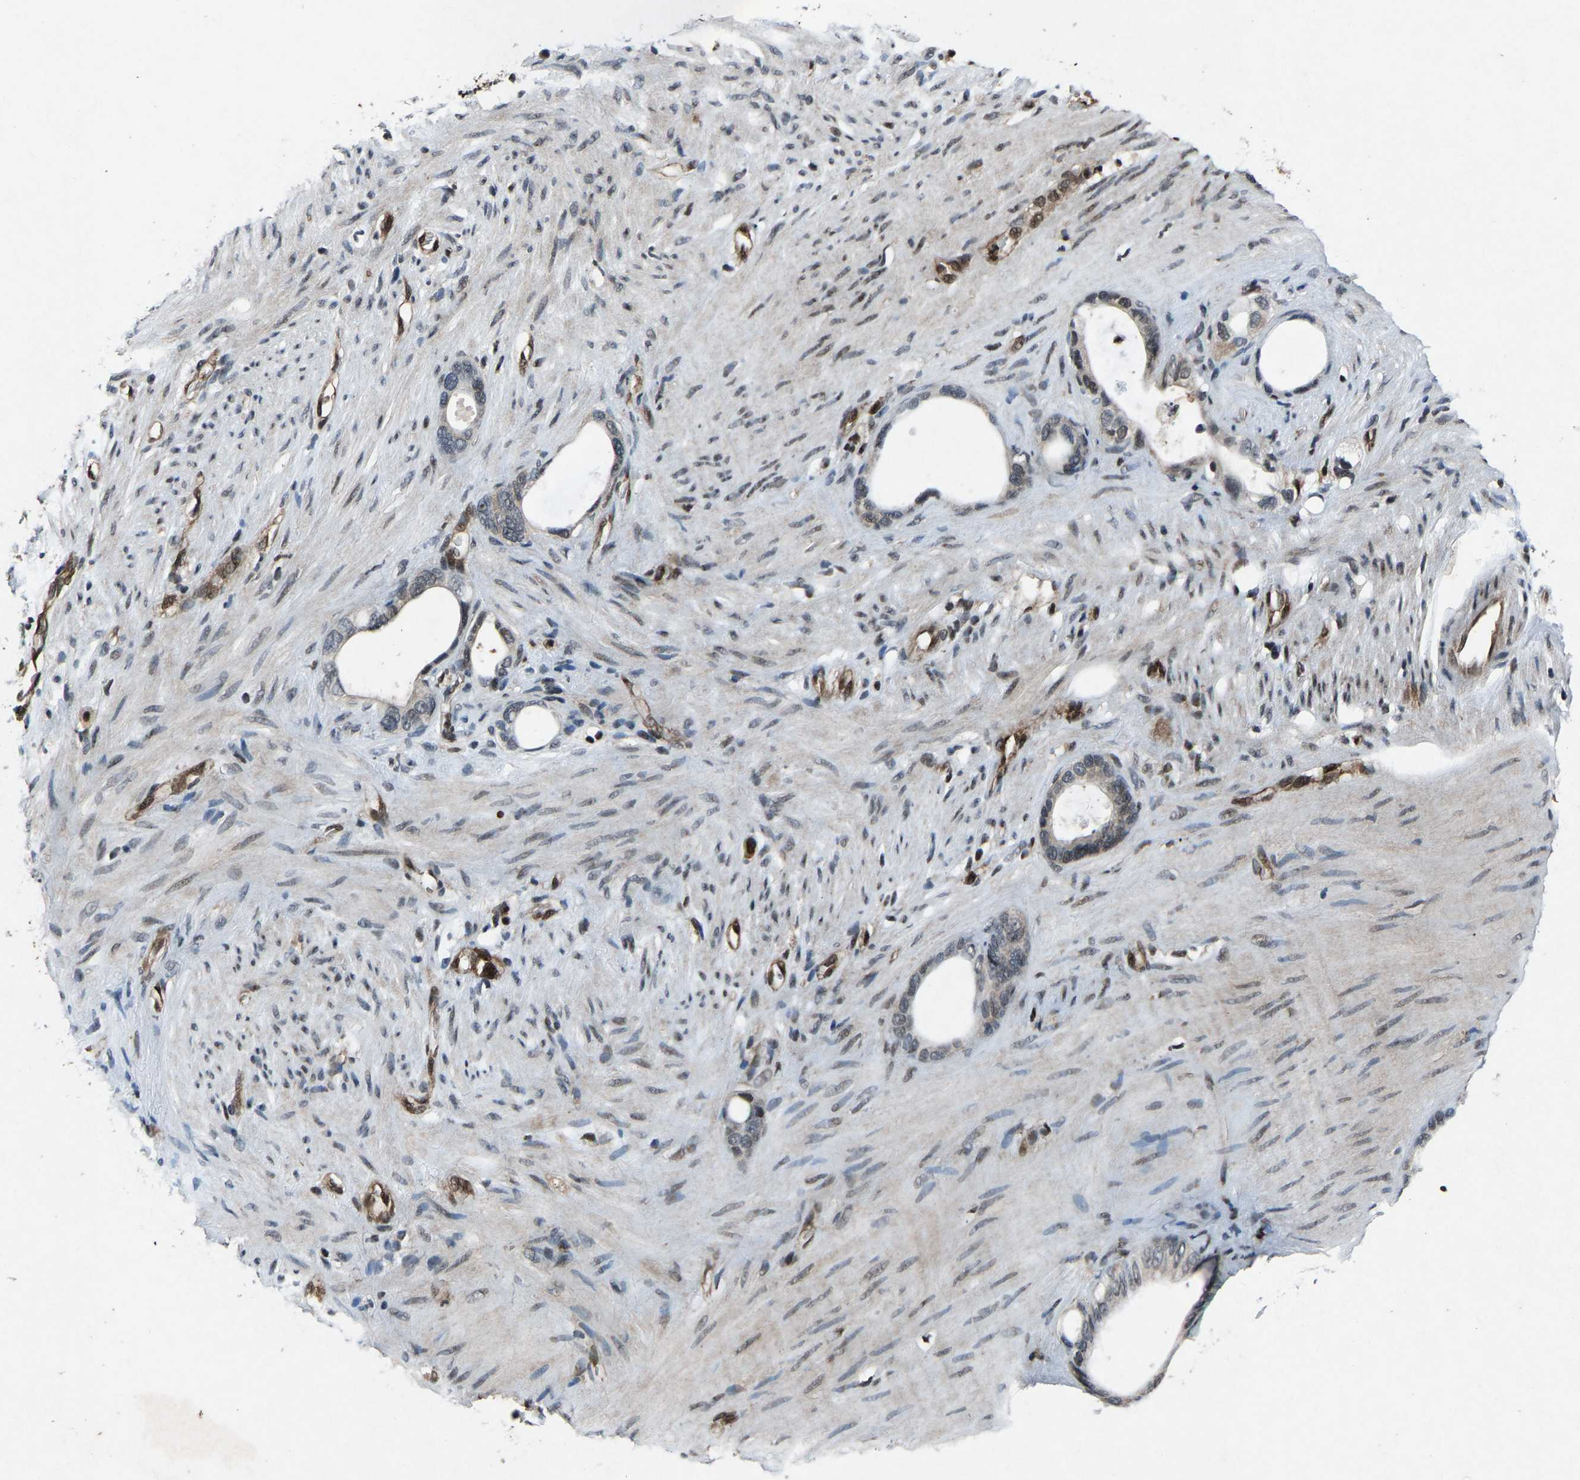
{"staining": {"intensity": "weak", "quantity": "<25%", "location": "nuclear"}, "tissue": "stomach cancer", "cell_type": "Tumor cells", "image_type": "cancer", "snomed": [{"axis": "morphology", "description": "Adenocarcinoma, NOS"}, {"axis": "topography", "description": "Stomach"}], "caption": "Immunohistochemistry of stomach adenocarcinoma demonstrates no positivity in tumor cells. The staining is performed using DAB (3,3'-diaminobenzidine) brown chromogen with nuclei counter-stained in using hematoxylin.", "gene": "ATXN3", "patient": {"sex": "female", "age": 75}}